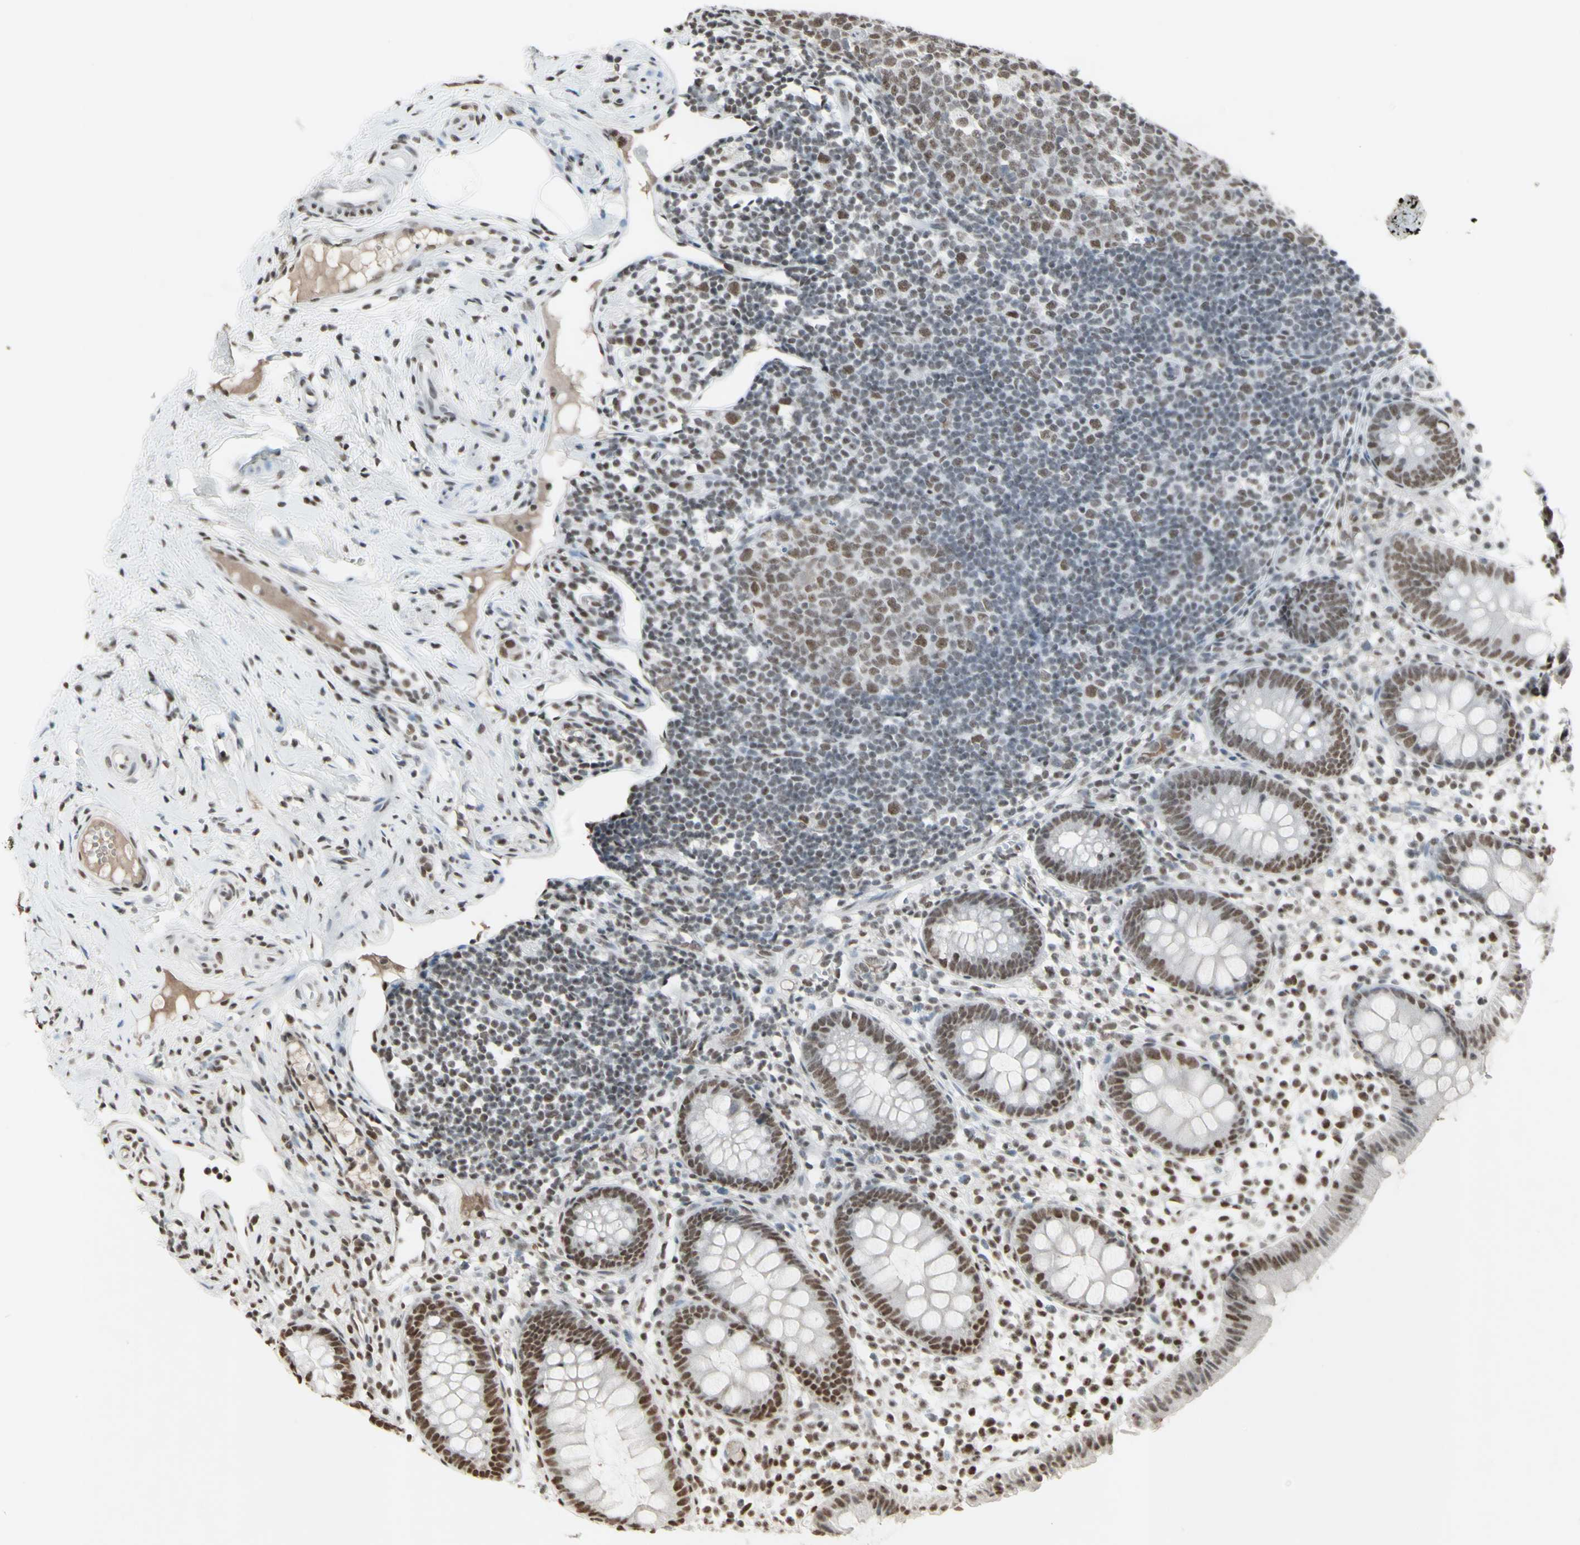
{"staining": {"intensity": "moderate", "quantity": ">75%", "location": "nuclear"}, "tissue": "appendix", "cell_type": "Glandular cells", "image_type": "normal", "snomed": [{"axis": "morphology", "description": "Normal tissue, NOS"}, {"axis": "topography", "description": "Appendix"}], "caption": "Appendix stained for a protein reveals moderate nuclear positivity in glandular cells. The staining was performed using DAB (3,3'-diaminobenzidine) to visualize the protein expression in brown, while the nuclei were stained in blue with hematoxylin (Magnification: 20x).", "gene": "TRIM28", "patient": {"sex": "female", "age": 20}}